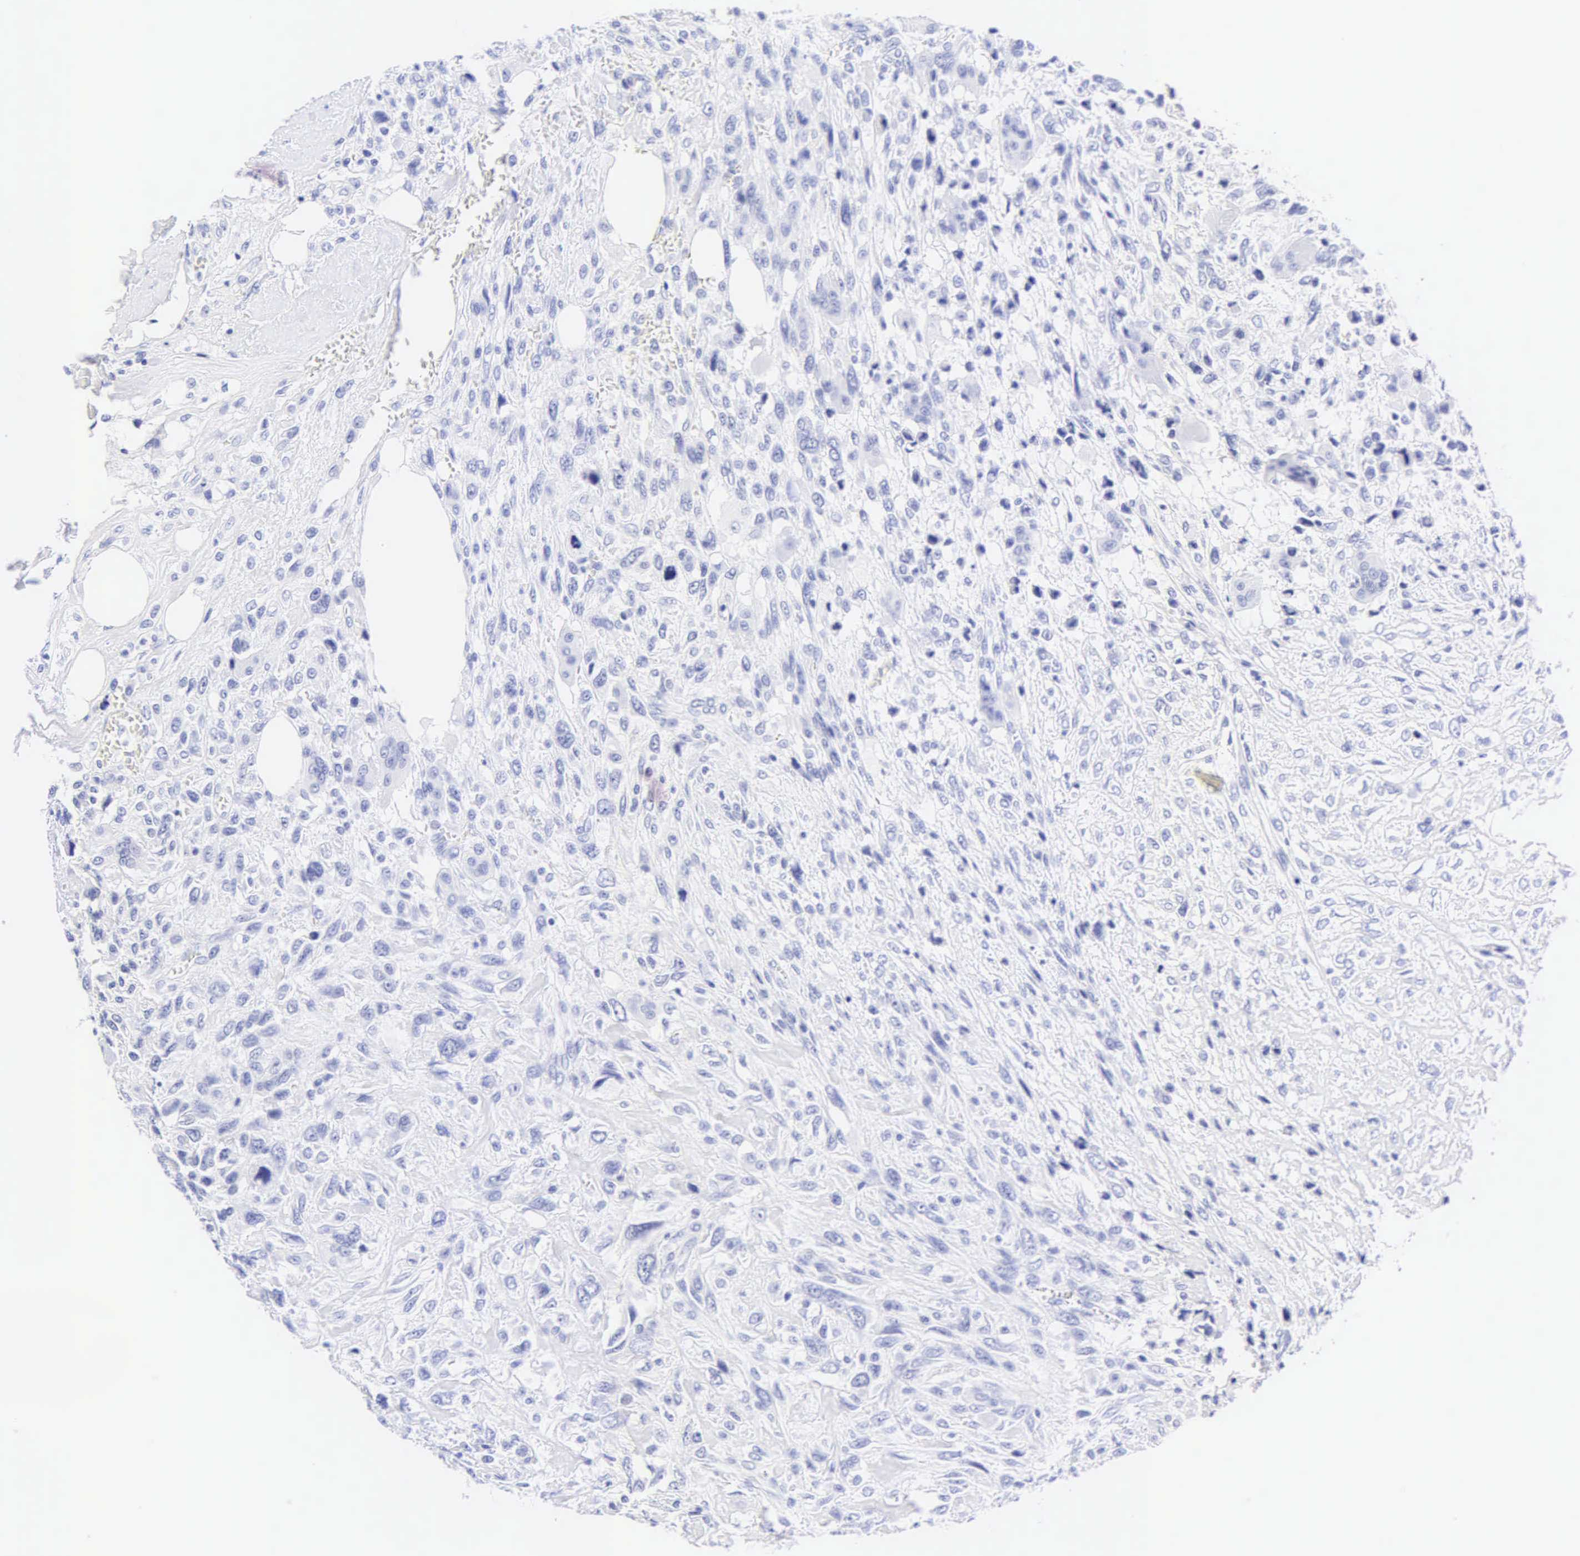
{"staining": {"intensity": "negative", "quantity": "none", "location": "none"}, "tissue": "breast cancer", "cell_type": "Tumor cells", "image_type": "cancer", "snomed": [{"axis": "morphology", "description": "Neoplasm, malignant, NOS"}, {"axis": "topography", "description": "Breast"}], "caption": "Malignant neoplasm (breast) was stained to show a protein in brown. There is no significant positivity in tumor cells.", "gene": "KRT20", "patient": {"sex": "female", "age": 50}}